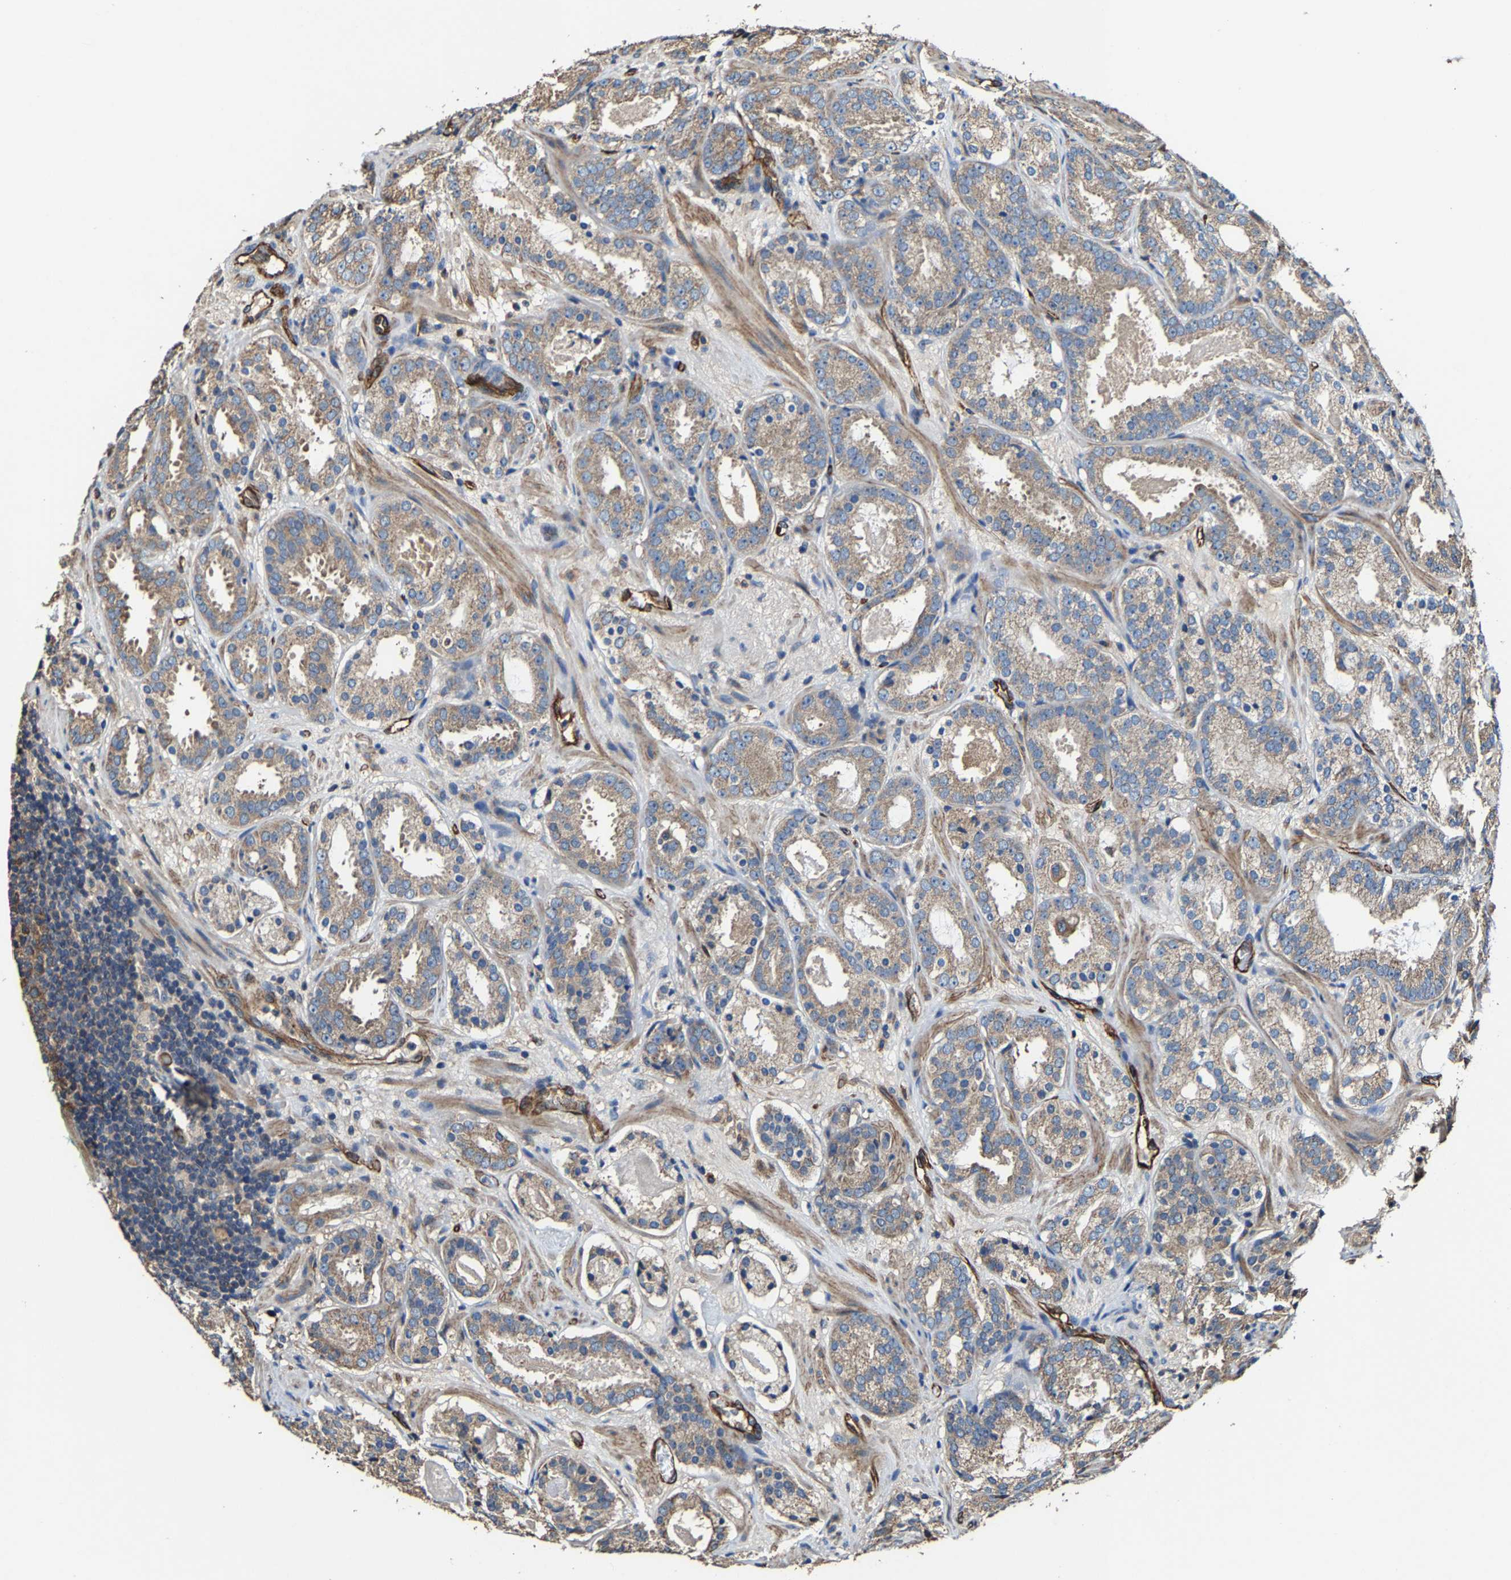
{"staining": {"intensity": "moderate", "quantity": ">75%", "location": "cytoplasmic/membranous"}, "tissue": "prostate cancer", "cell_type": "Tumor cells", "image_type": "cancer", "snomed": [{"axis": "morphology", "description": "Adenocarcinoma, Low grade"}, {"axis": "topography", "description": "Prostate"}], "caption": "Immunohistochemistry (IHC) of human prostate cancer (low-grade adenocarcinoma) demonstrates medium levels of moderate cytoplasmic/membranous positivity in about >75% of tumor cells.", "gene": "GFRA3", "patient": {"sex": "male", "age": 69}}